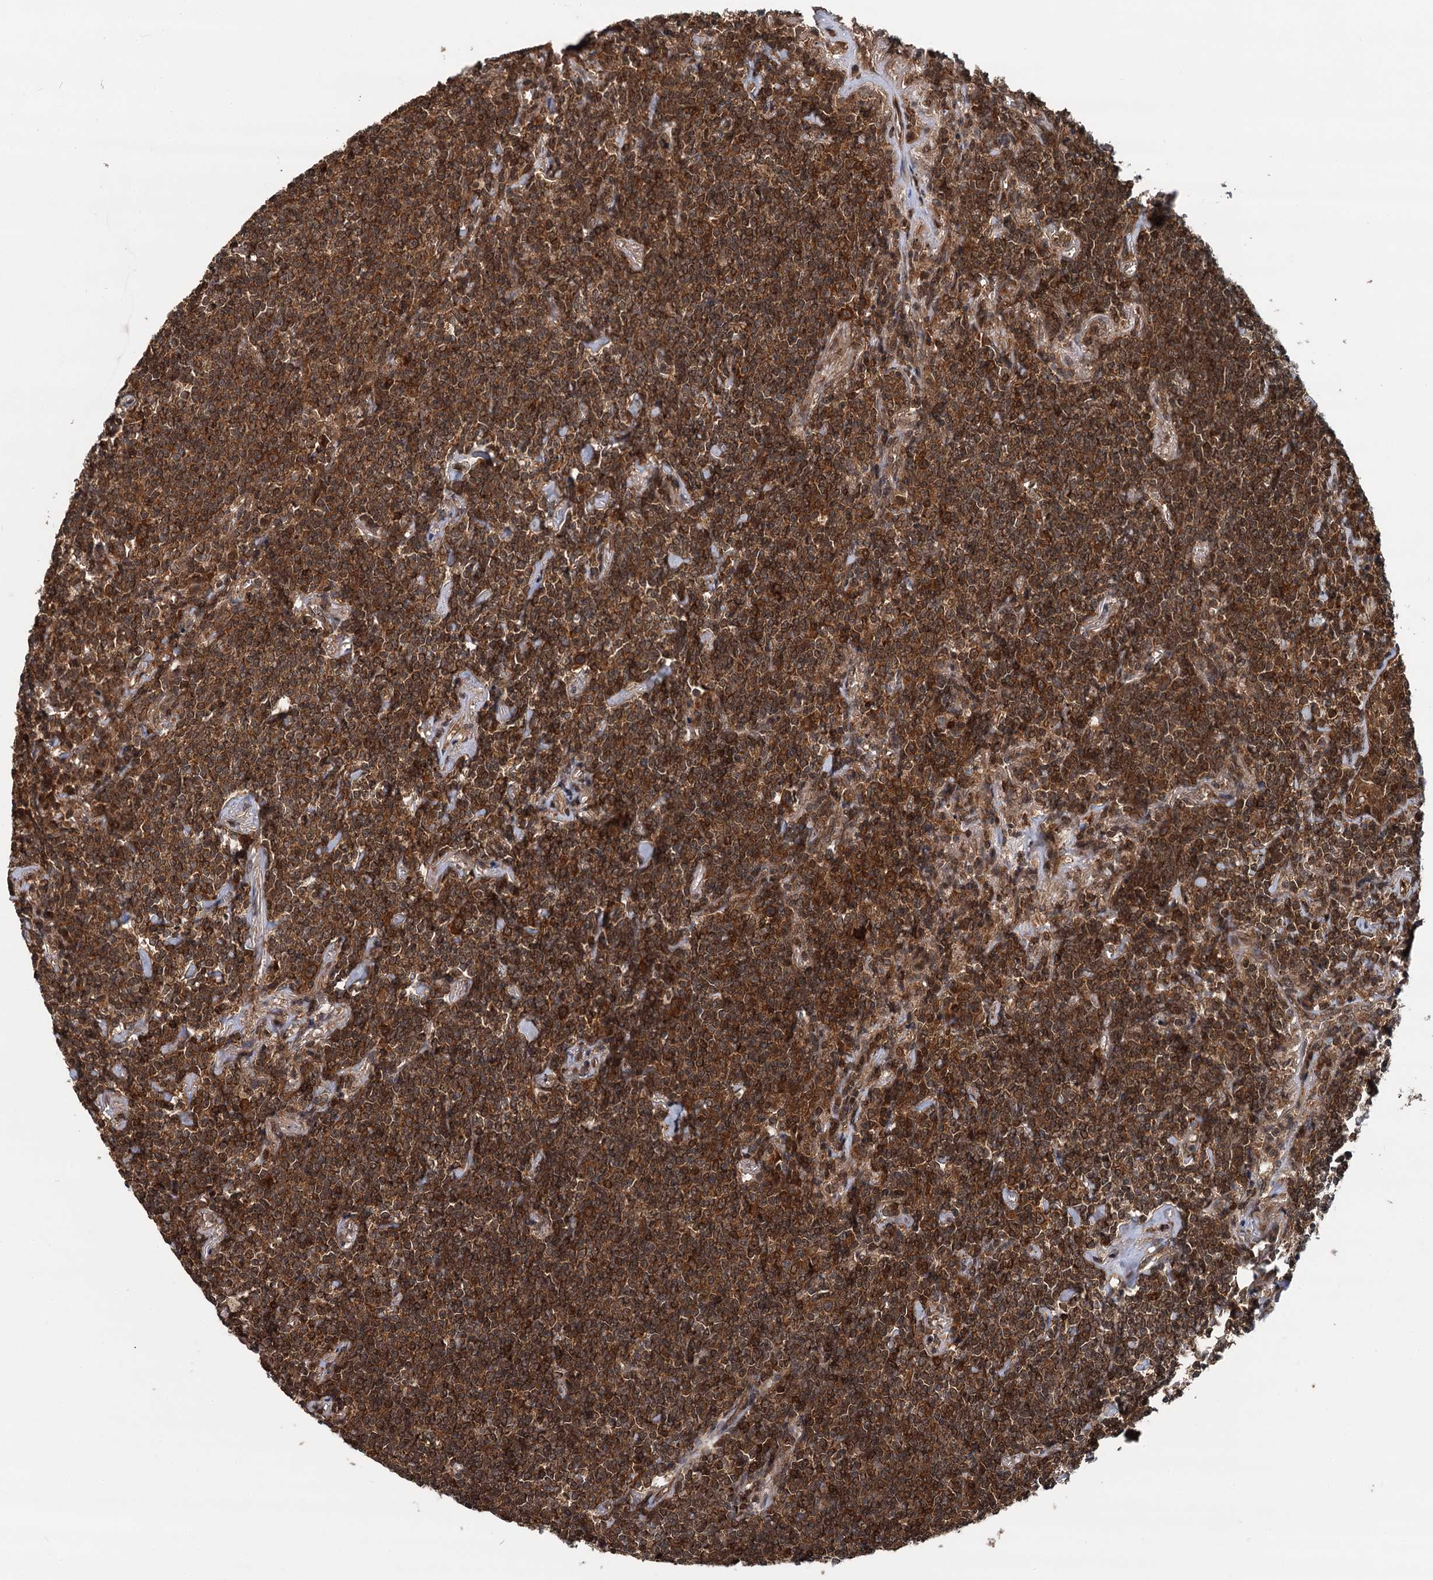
{"staining": {"intensity": "strong", "quantity": ">75%", "location": "cytoplasmic/membranous"}, "tissue": "lymphoma", "cell_type": "Tumor cells", "image_type": "cancer", "snomed": [{"axis": "morphology", "description": "Malignant lymphoma, non-Hodgkin's type, Low grade"}, {"axis": "topography", "description": "Lung"}], "caption": "IHC micrograph of human malignant lymphoma, non-Hodgkin's type (low-grade) stained for a protein (brown), which demonstrates high levels of strong cytoplasmic/membranous expression in approximately >75% of tumor cells.", "gene": "STUB1", "patient": {"sex": "female", "age": 71}}